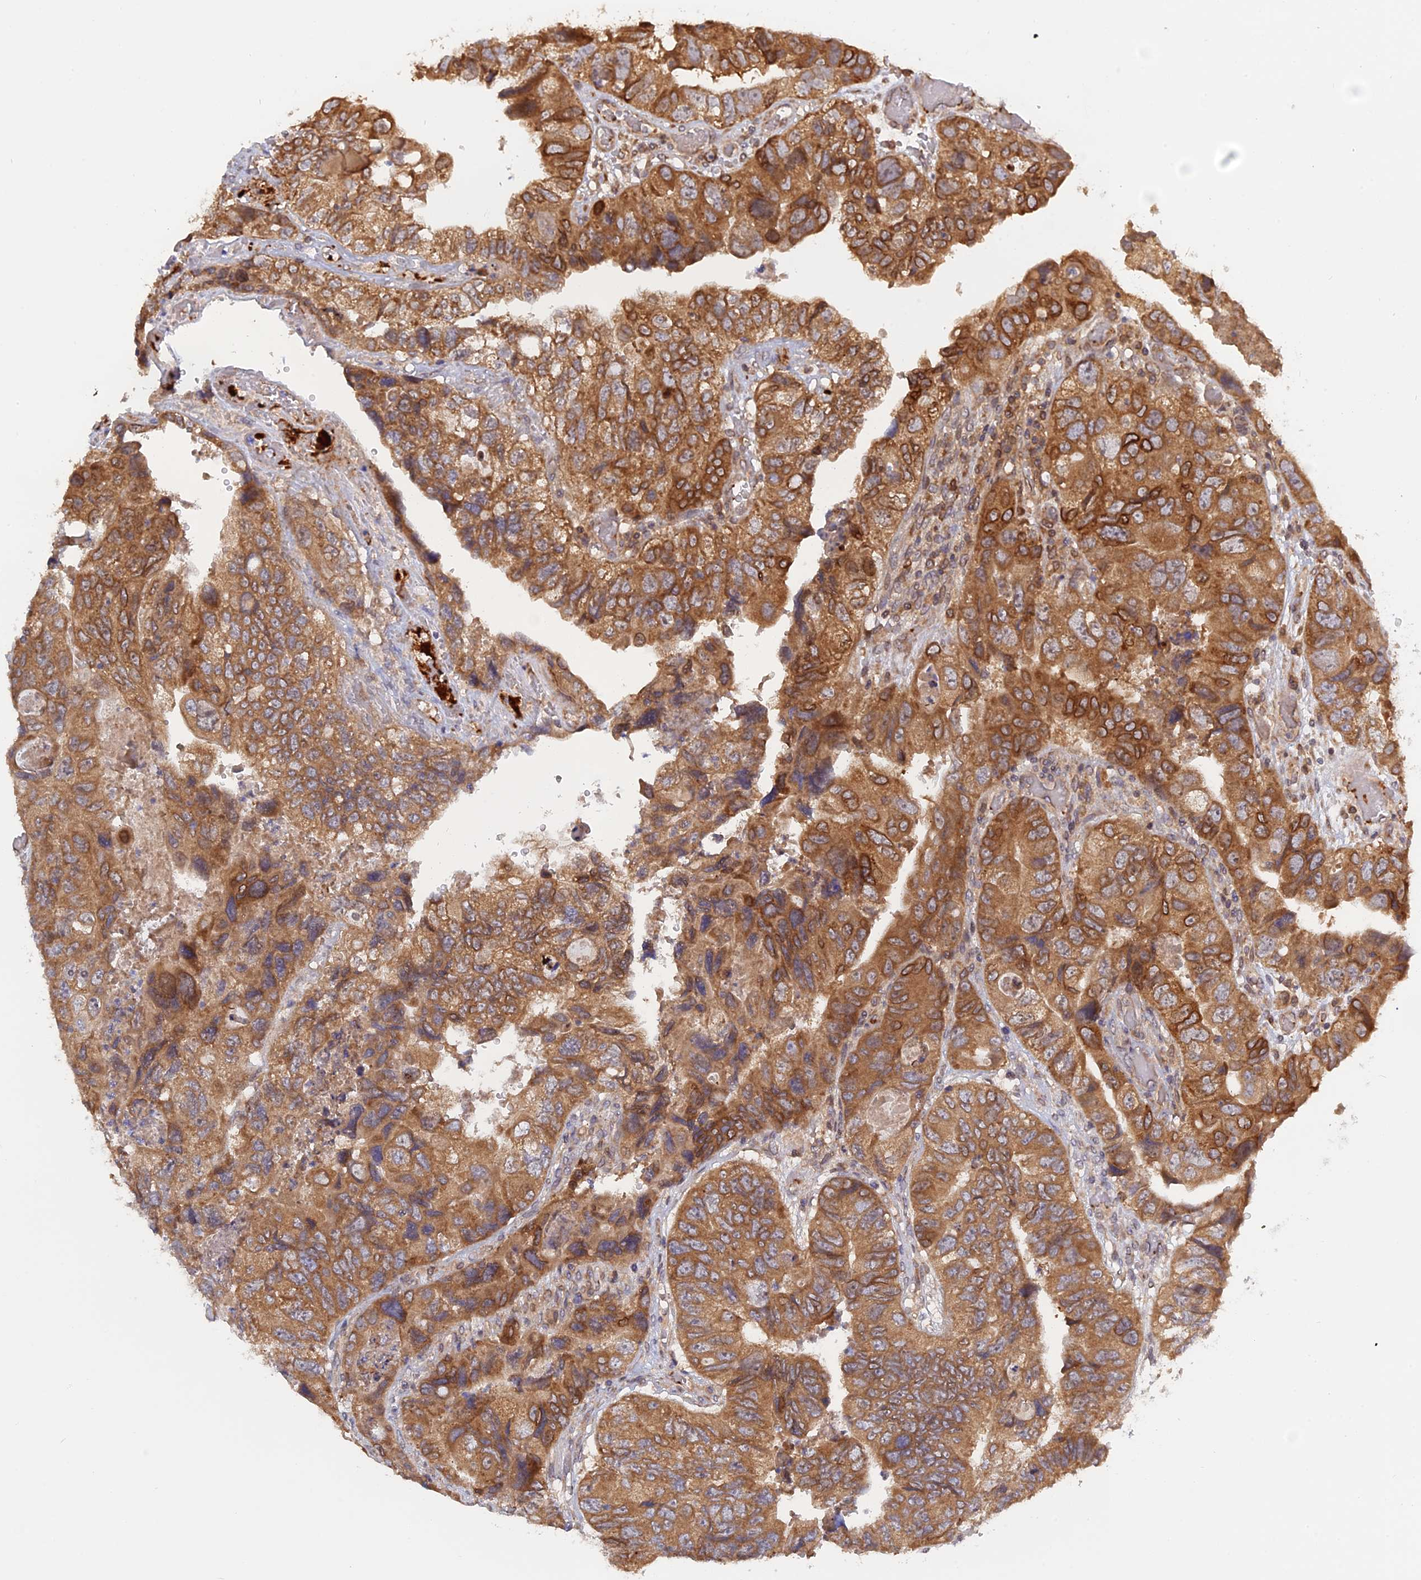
{"staining": {"intensity": "moderate", "quantity": ">75%", "location": "cytoplasmic/membranous"}, "tissue": "colorectal cancer", "cell_type": "Tumor cells", "image_type": "cancer", "snomed": [{"axis": "morphology", "description": "Adenocarcinoma, NOS"}, {"axis": "topography", "description": "Rectum"}], "caption": "A photomicrograph showing moderate cytoplasmic/membranous expression in approximately >75% of tumor cells in adenocarcinoma (colorectal), as visualized by brown immunohistochemical staining.", "gene": "IL21R", "patient": {"sex": "male", "age": 63}}